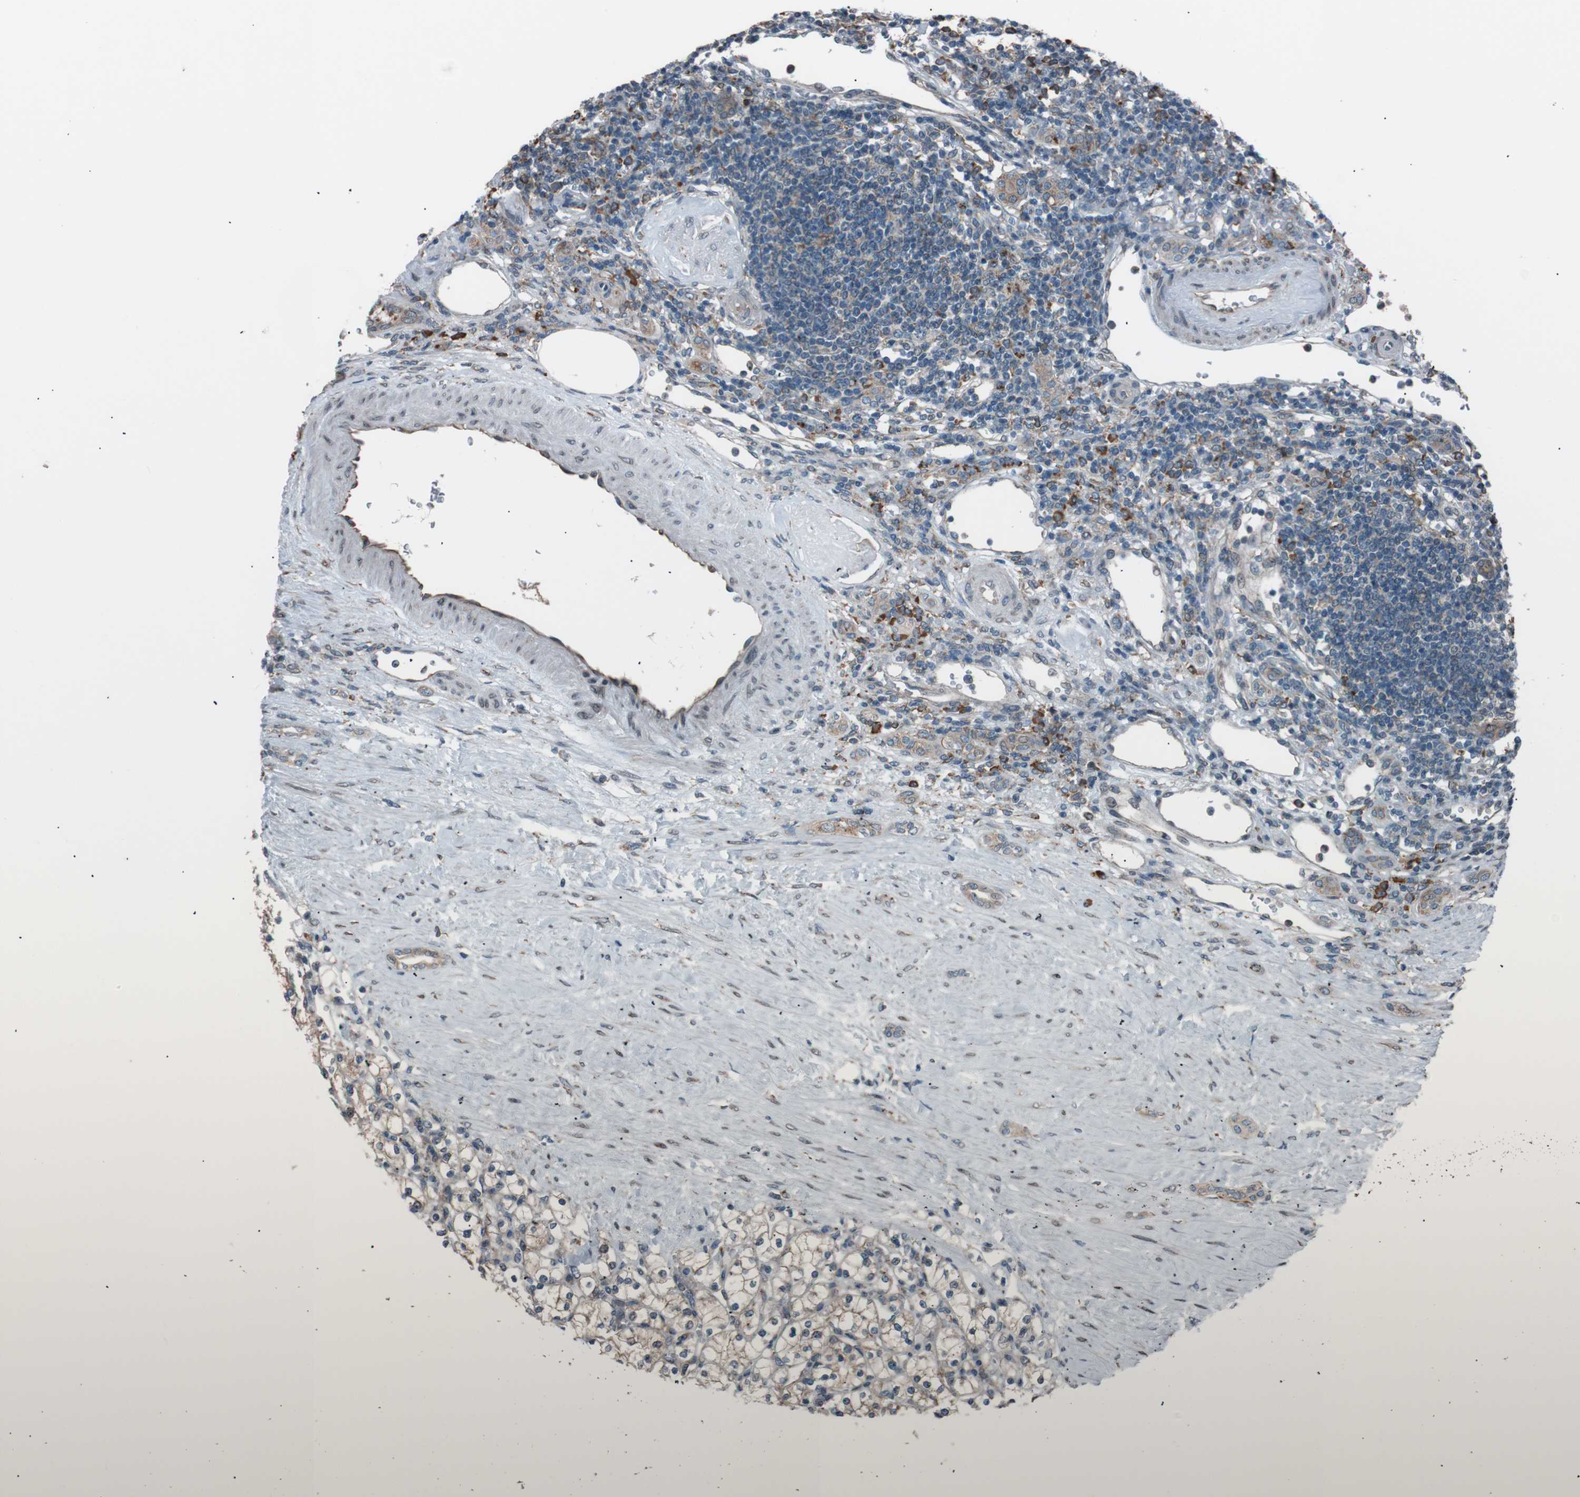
{"staining": {"intensity": "moderate", "quantity": "25%-75%", "location": "cytoplasmic/membranous"}, "tissue": "renal cancer", "cell_type": "Tumor cells", "image_type": "cancer", "snomed": [{"axis": "morphology", "description": "Normal tissue, NOS"}, {"axis": "morphology", "description": "Adenocarcinoma, NOS"}, {"axis": "topography", "description": "Kidney"}], "caption": "The micrograph reveals staining of renal cancer (adenocarcinoma), revealing moderate cytoplasmic/membranous protein positivity (brown color) within tumor cells. (DAB (3,3'-diaminobenzidine) = brown stain, brightfield microscopy at high magnification).", "gene": "SIGMAR1", "patient": {"sex": "female", "age": 55}}